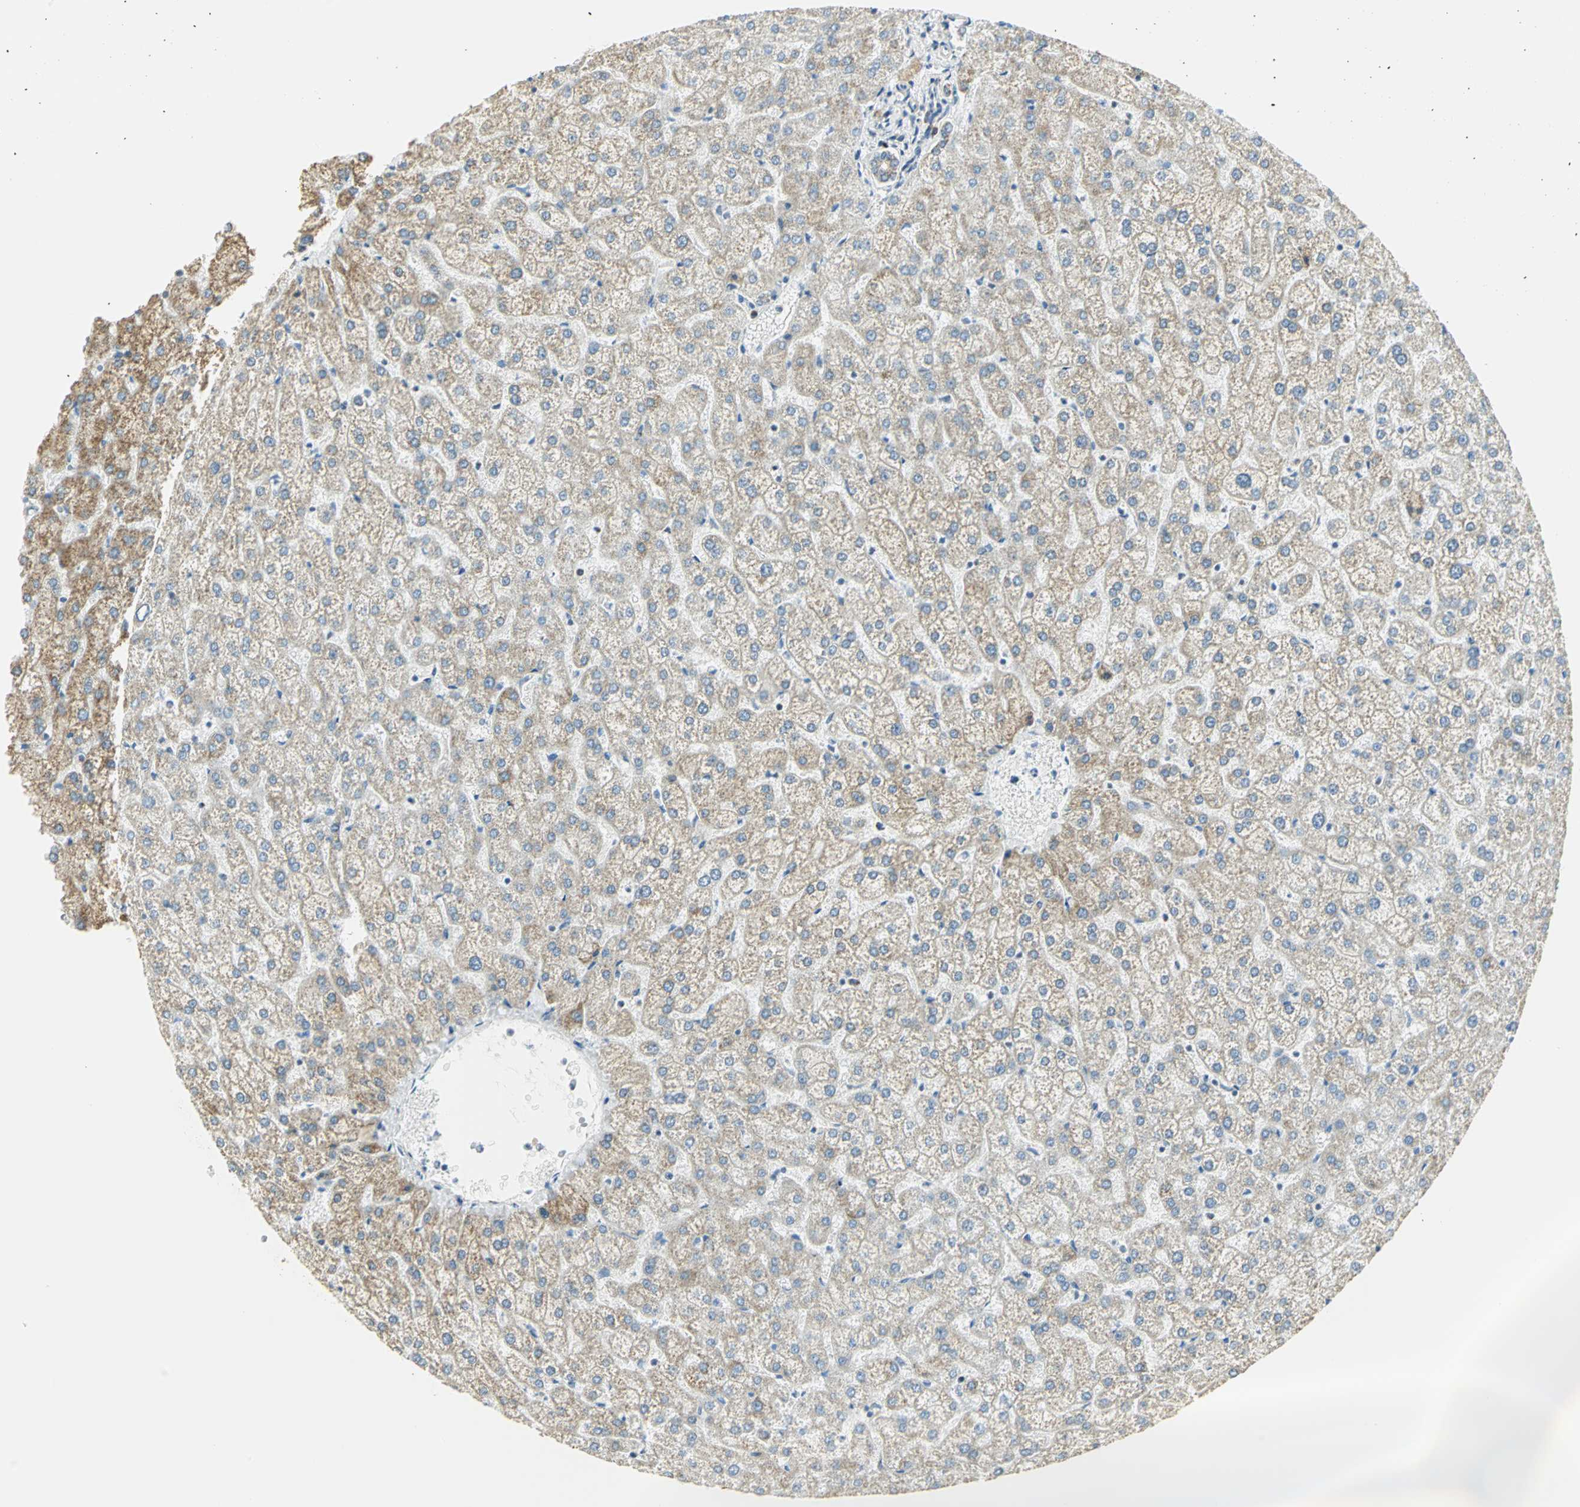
{"staining": {"intensity": "weak", "quantity": "25%-75%", "location": "cytoplasmic/membranous,nuclear"}, "tissue": "liver", "cell_type": "Cholangiocytes", "image_type": "normal", "snomed": [{"axis": "morphology", "description": "Normal tissue, NOS"}, {"axis": "topography", "description": "Liver"}], "caption": "A photomicrograph of liver stained for a protein demonstrates weak cytoplasmic/membranous,nuclear brown staining in cholangiocytes.", "gene": "NTRK1", "patient": {"sex": "female", "age": 32}}